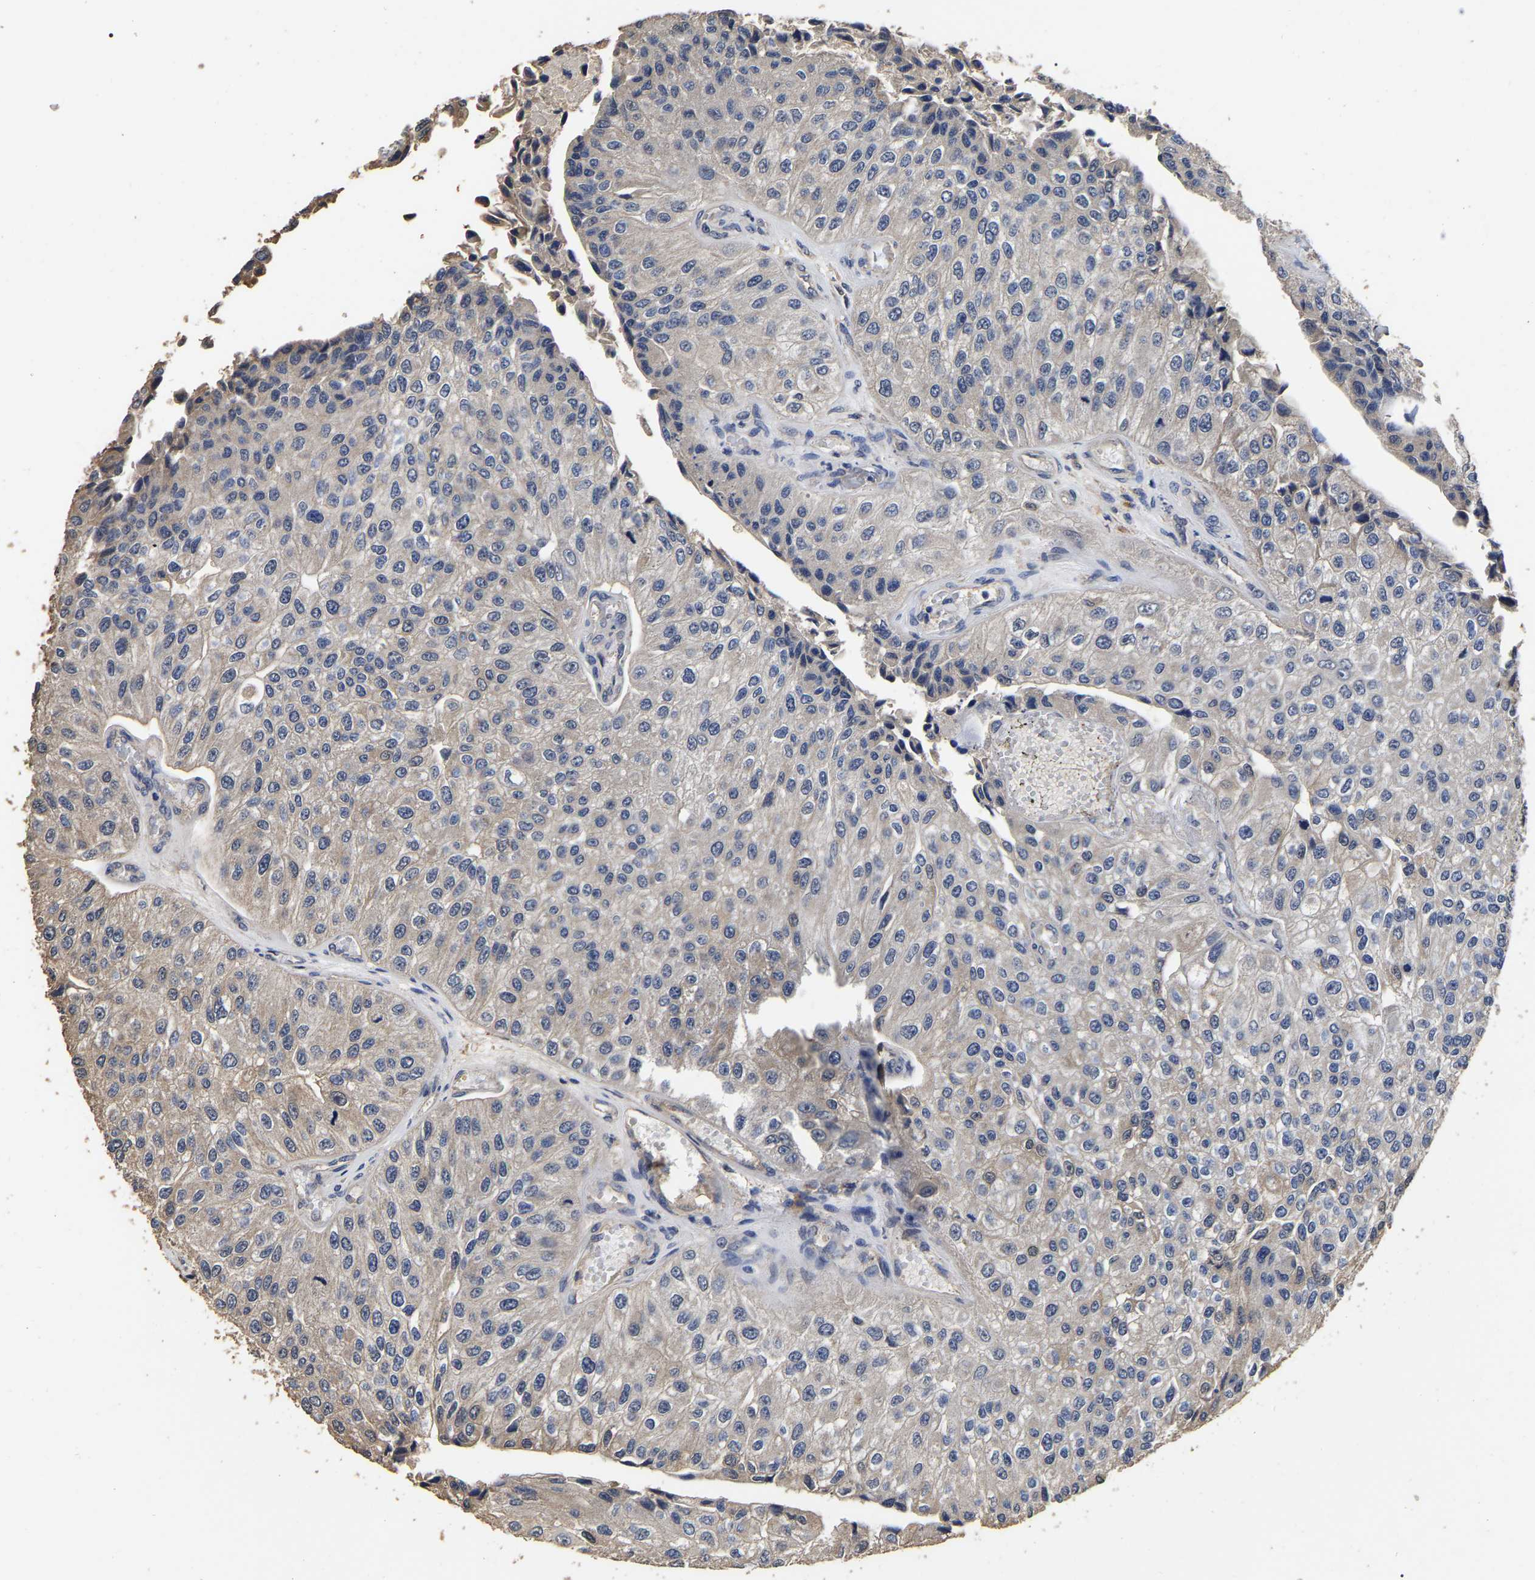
{"staining": {"intensity": "weak", "quantity": "<25%", "location": "cytoplasmic/membranous"}, "tissue": "urothelial cancer", "cell_type": "Tumor cells", "image_type": "cancer", "snomed": [{"axis": "morphology", "description": "Urothelial carcinoma, High grade"}, {"axis": "topography", "description": "Kidney"}, {"axis": "topography", "description": "Urinary bladder"}], "caption": "This is an immunohistochemistry micrograph of urothelial cancer. There is no positivity in tumor cells.", "gene": "STK32C", "patient": {"sex": "male", "age": 77}}